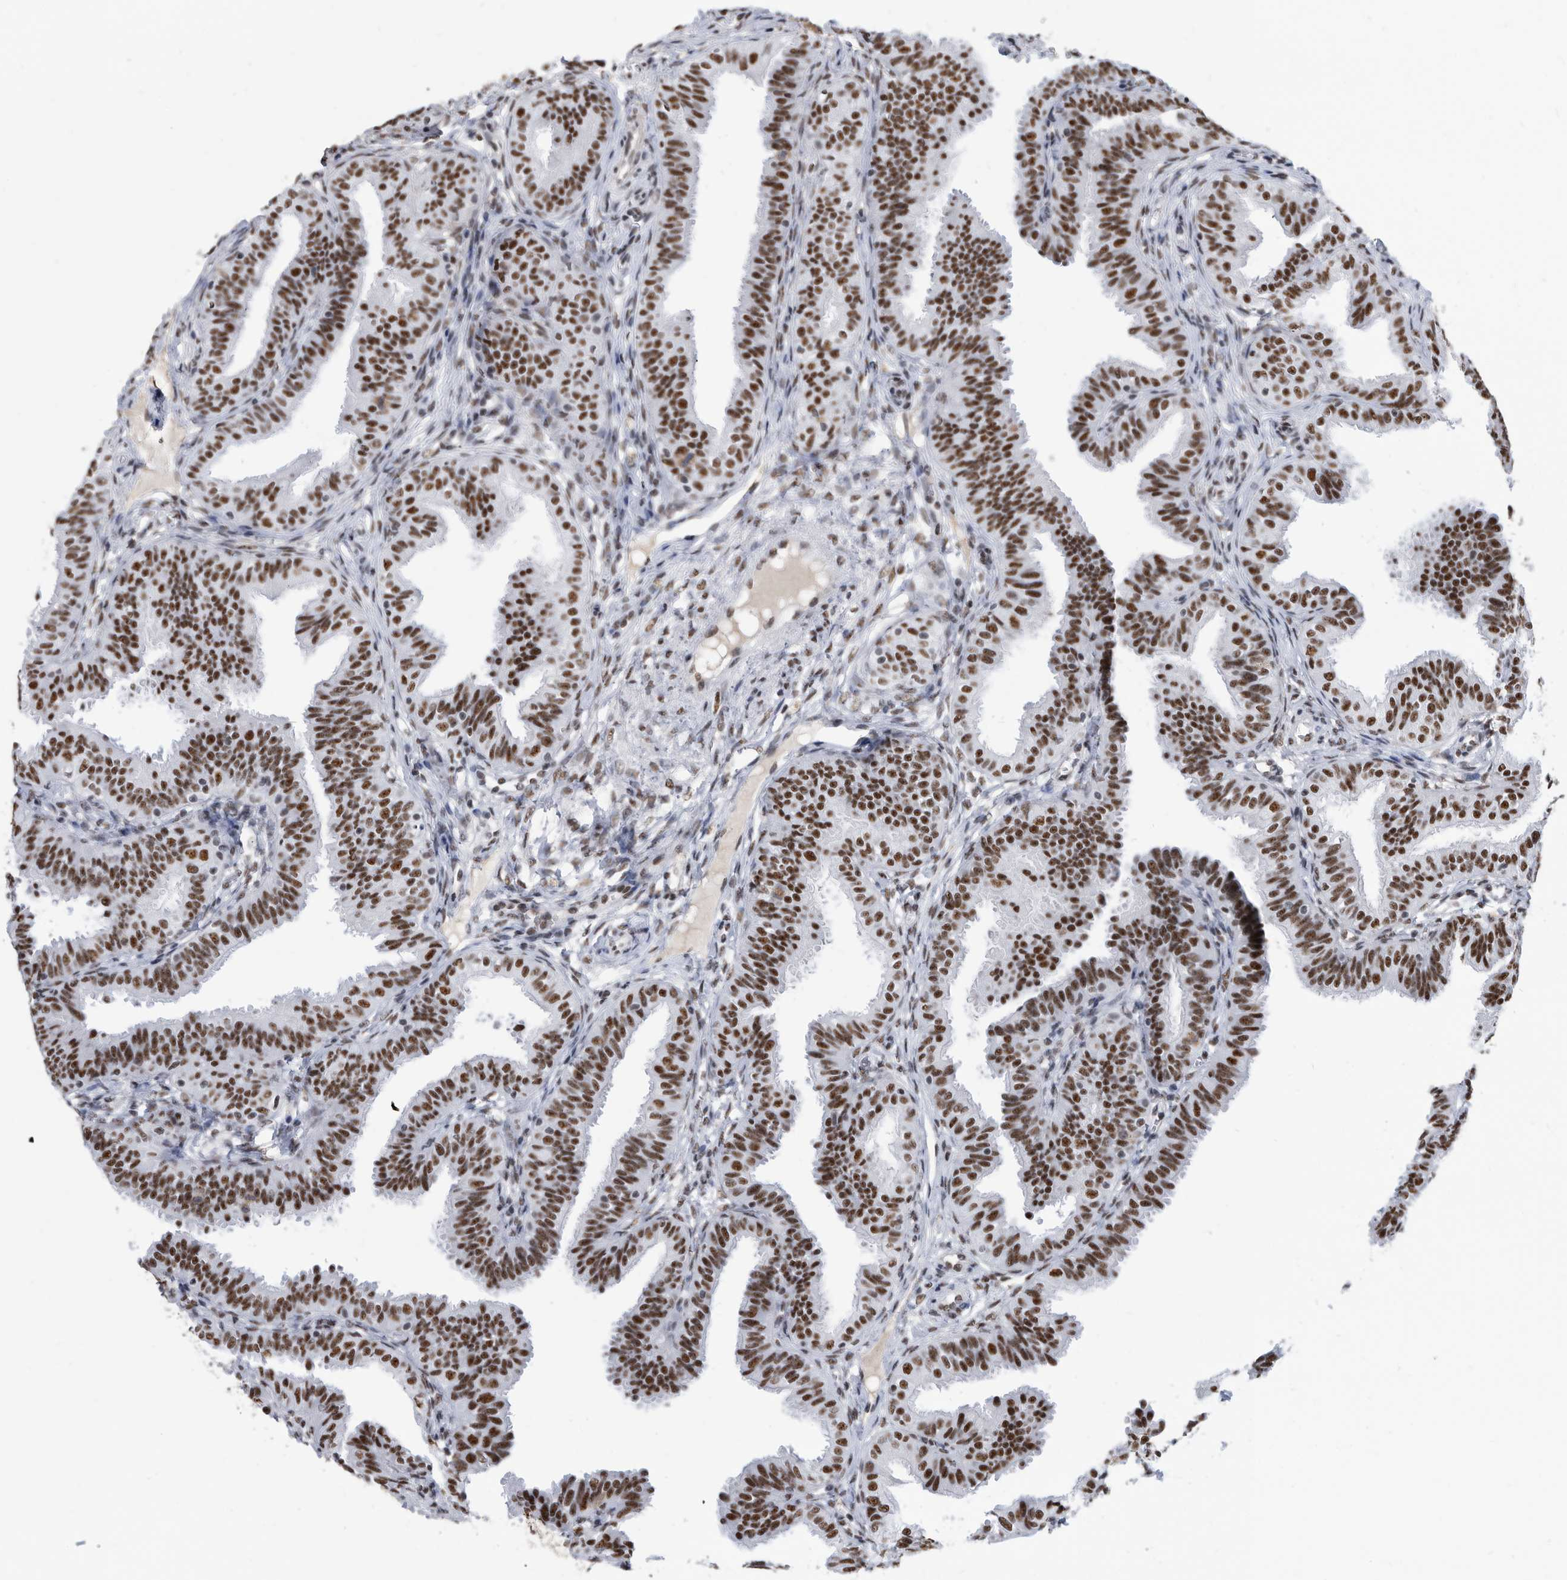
{"staining": {"intensity": "strong", "quantity": ">75%", "location": "nuclear"}, "tissue": "fallopian tube", "cell_type": "Glandular cells", "image_type": "normal", "snomed": [{"axis": "morphology", "description": "Normal tissue, NOS"}, {"axis": "topography", "description": "Fallopian tube"}], "caption": "Fallopian tube stained for a protein (brown) demonstrates strong nuclear positive staining in approximately >75% of glandular cells.", "gene": "SF3A1", "patient": {"sex": "female", "age": 35}}